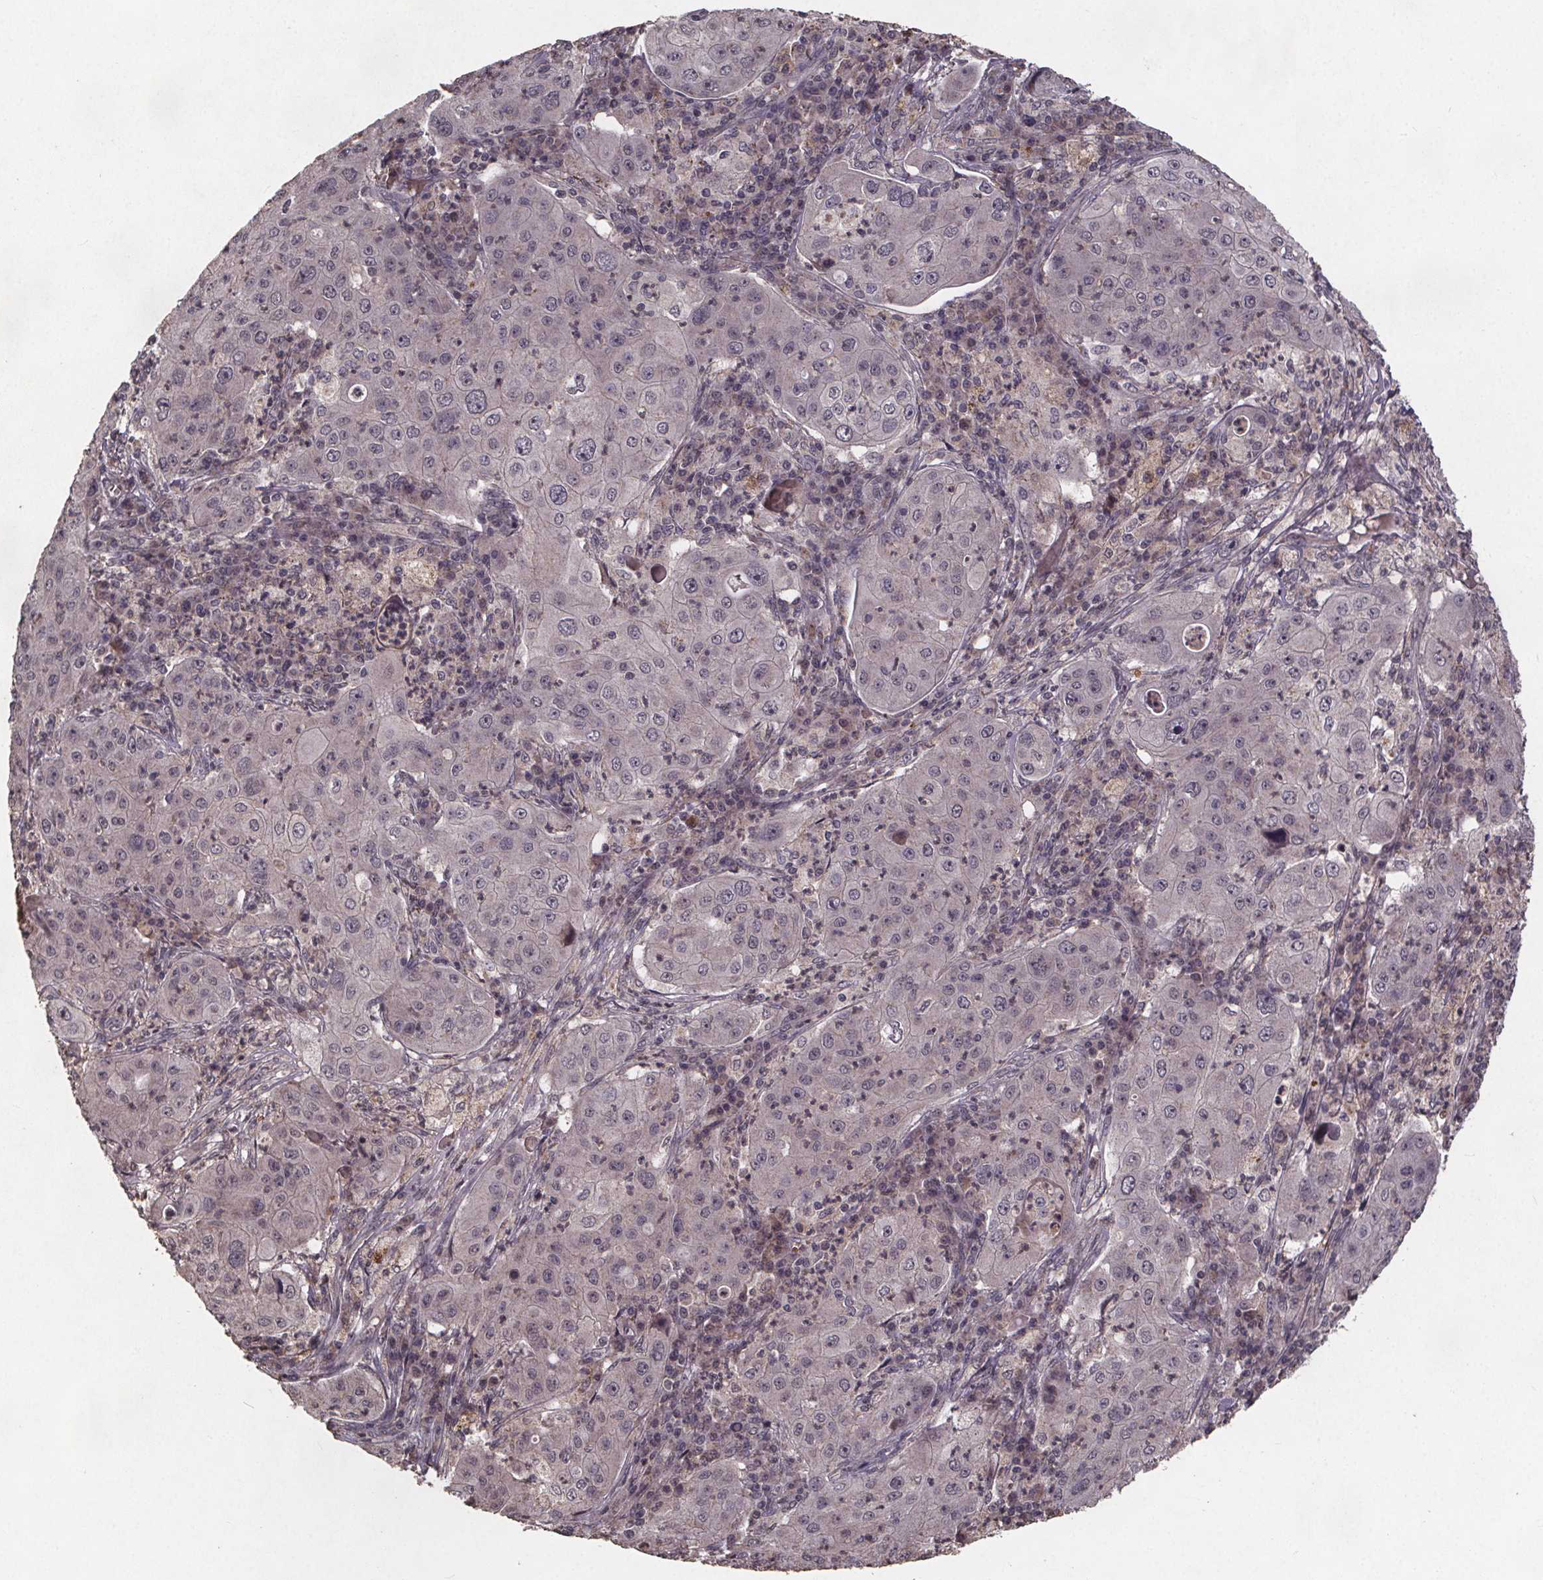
{"staining": {"intensity": "negative", "quantity": "none", "location": "none"}, "tissue": "lung cancer", "cell_type": "Tumor cells", "image_type": "cancer", "snomed": [{"axis": "morphology", "description": "Squamous cell carcinoma, NOS"}, {"axis": "topography", "description": "Lung"}], "caption": "Tumor cells show no significant protein staining in lung cancer.", "gene": "GPX3", "patient": {"sex": "female", "age": 59}}